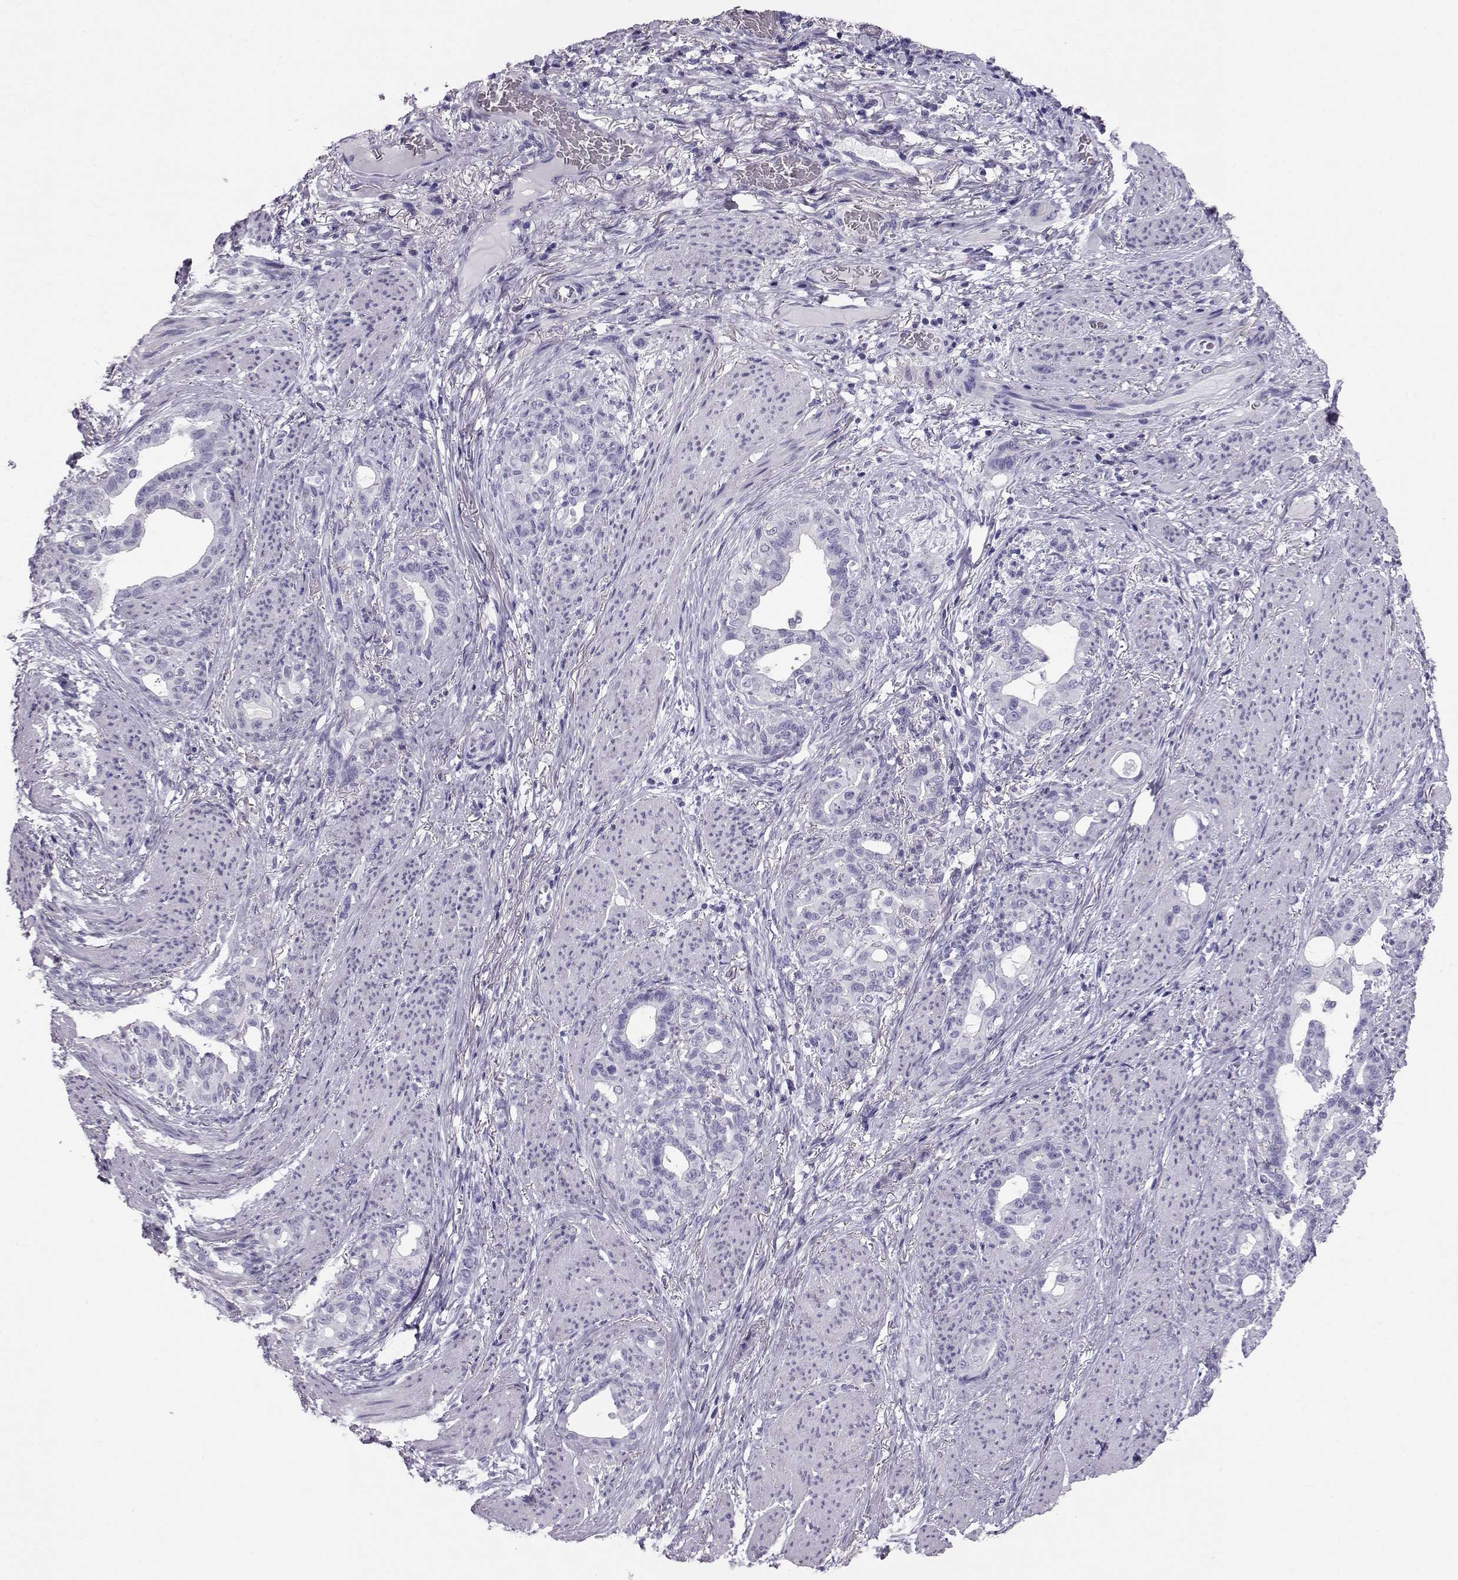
{"staining": {"intensity": "negative", "quantity": "none", "location": "none"}, "tissue": "stomach cancer", "cell_type": "Tumor cells", "image_type": "cancer", "snomed": [{"axis": "morphology", "description": "Normal tissue, NOS"}, {"axis": "morphology", "description": "Adenocarcinoma, NOS"}, {"axis": "topography", "description": "Esophagus"}, {"axis": "topography", "description": "Stomach, upper"}], "caption": "Photomicrograph shows no significant protein staining in tumor cells of stomach cancer (adenocarcinoma).", "gene": "RD3", "patient": {"sex": "male", "age": 62}}